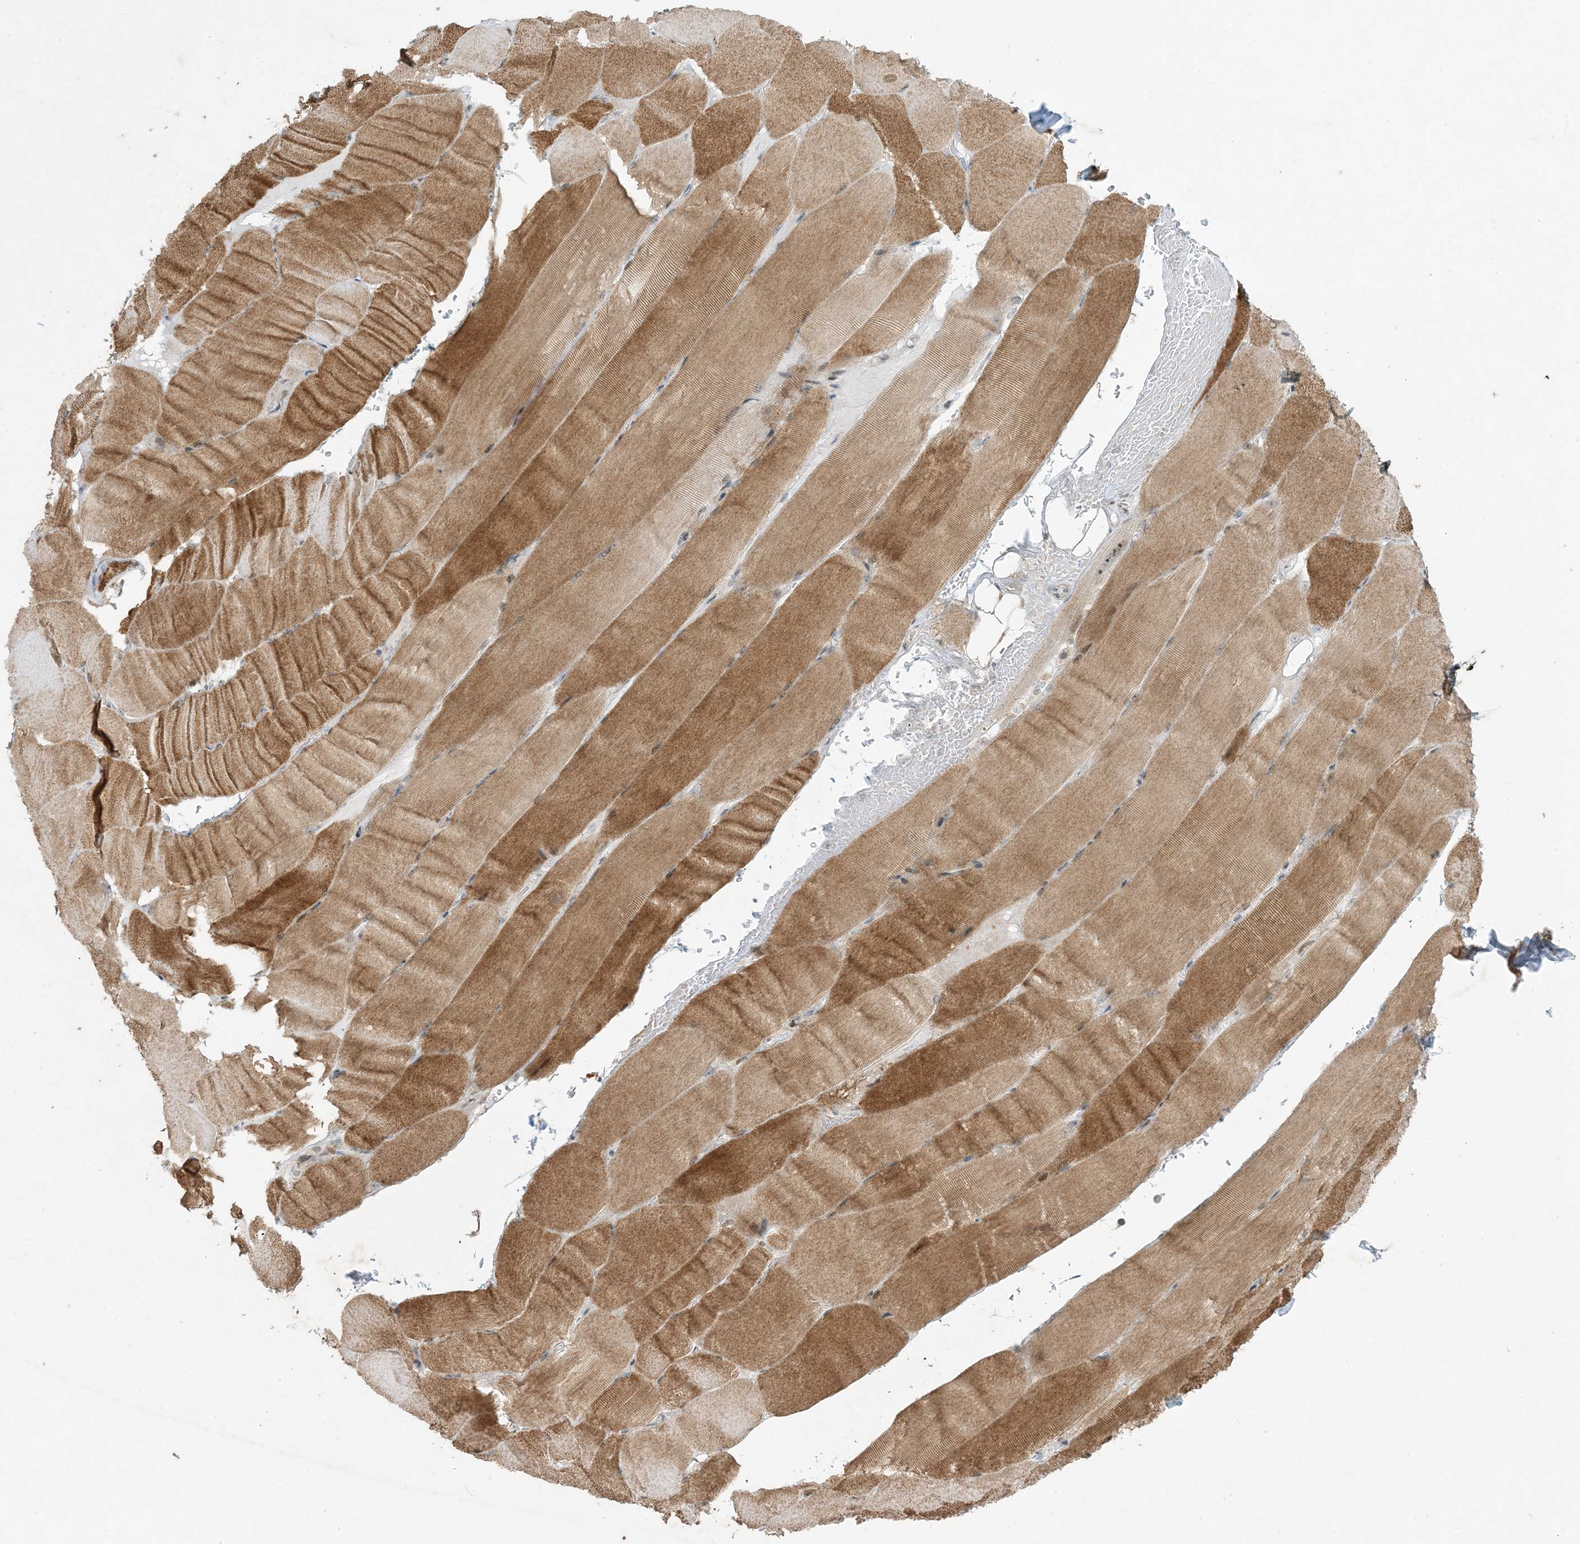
{"staining": {"intensity": "moderate", "quantity": ">75%", "location": "cytoplasmic/membranous"}, "tissue": "skeletal muscle", "cell_type": "Myocytes", "image_type": "normal", "snomed": [{"axis": "morphology", "description": "Normal tissue, NOS"}, {"axis": "topography", "description": "Skeletal muscle"}, {"axis": "topography", "description": "Parathyroid gland"}], "caption": "A high-resolution photomicrograph shows immunohistochemistry (IHC) staining of unremarkable skeletal muscle, which demonstrates moderate cytoplasmic/membranous expression in approximately >75% of myocytes.", "gene": "SOGA3", "patient": {"sex": "female", "age": 37}}